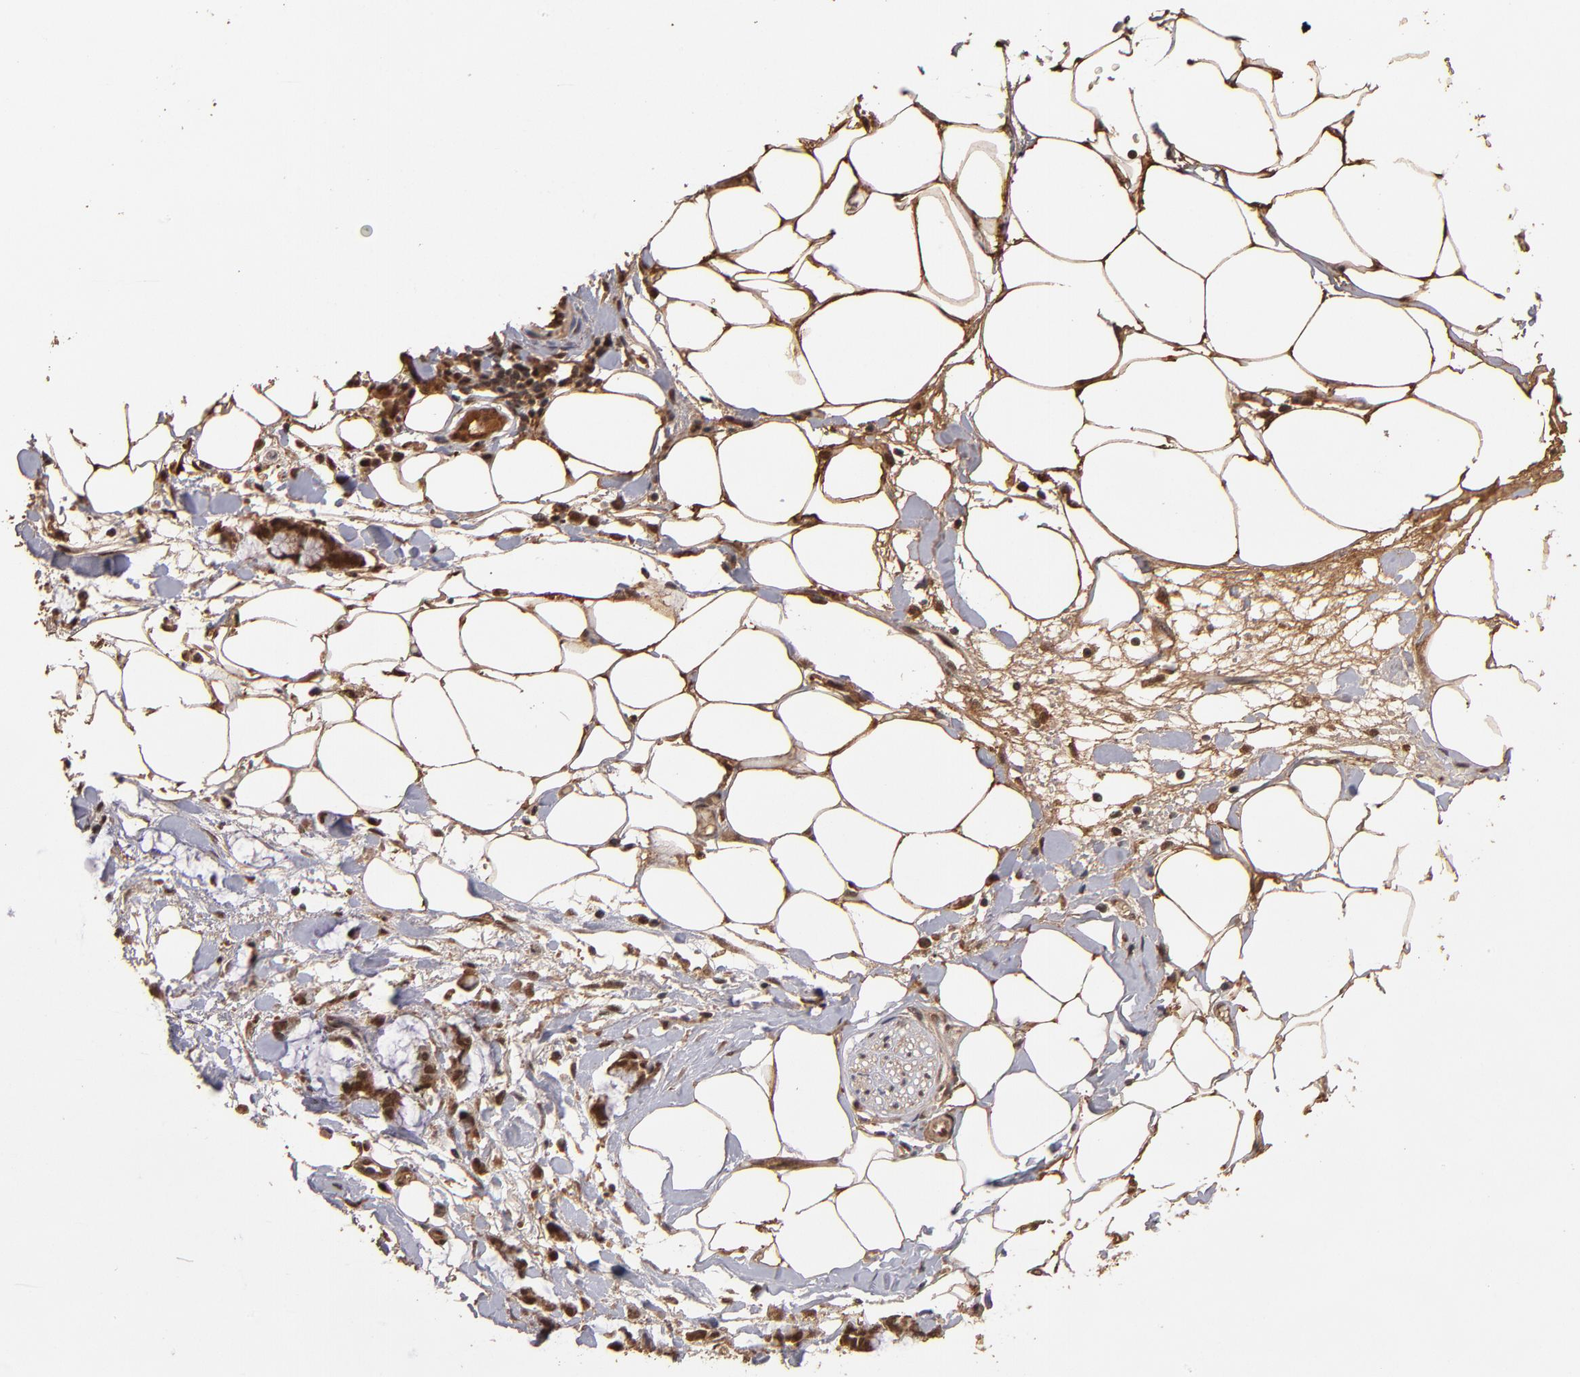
{"staining": {"intensity": "strong", "quantity": ">75%", "location": "cytoplasmic/membranous"}, "tissue": "adipose tissue", "cell_type": "Adipocytes", "image_type": "normal", "snomed": [{"axis": "morphology", "description": "Normal tissue, NOS"}, {"axis": "morphology", "description": "Adenocarcinoma, NOS"}, {"axis": "topography", "description": "Colon"}, {"axis": "topography", "description": "Peripheral nerve tissue"}], "caption": "Protein analysis of unremarkable adipose tissue exhibits strong cytoplasmic/membranous positivity in approximately >75% of adipocytes. (brown staining indicates protein expression, while blue staining denotes nuclei).", "gene": "EAPP", "patient": {"sex": "male", "age": 14}}